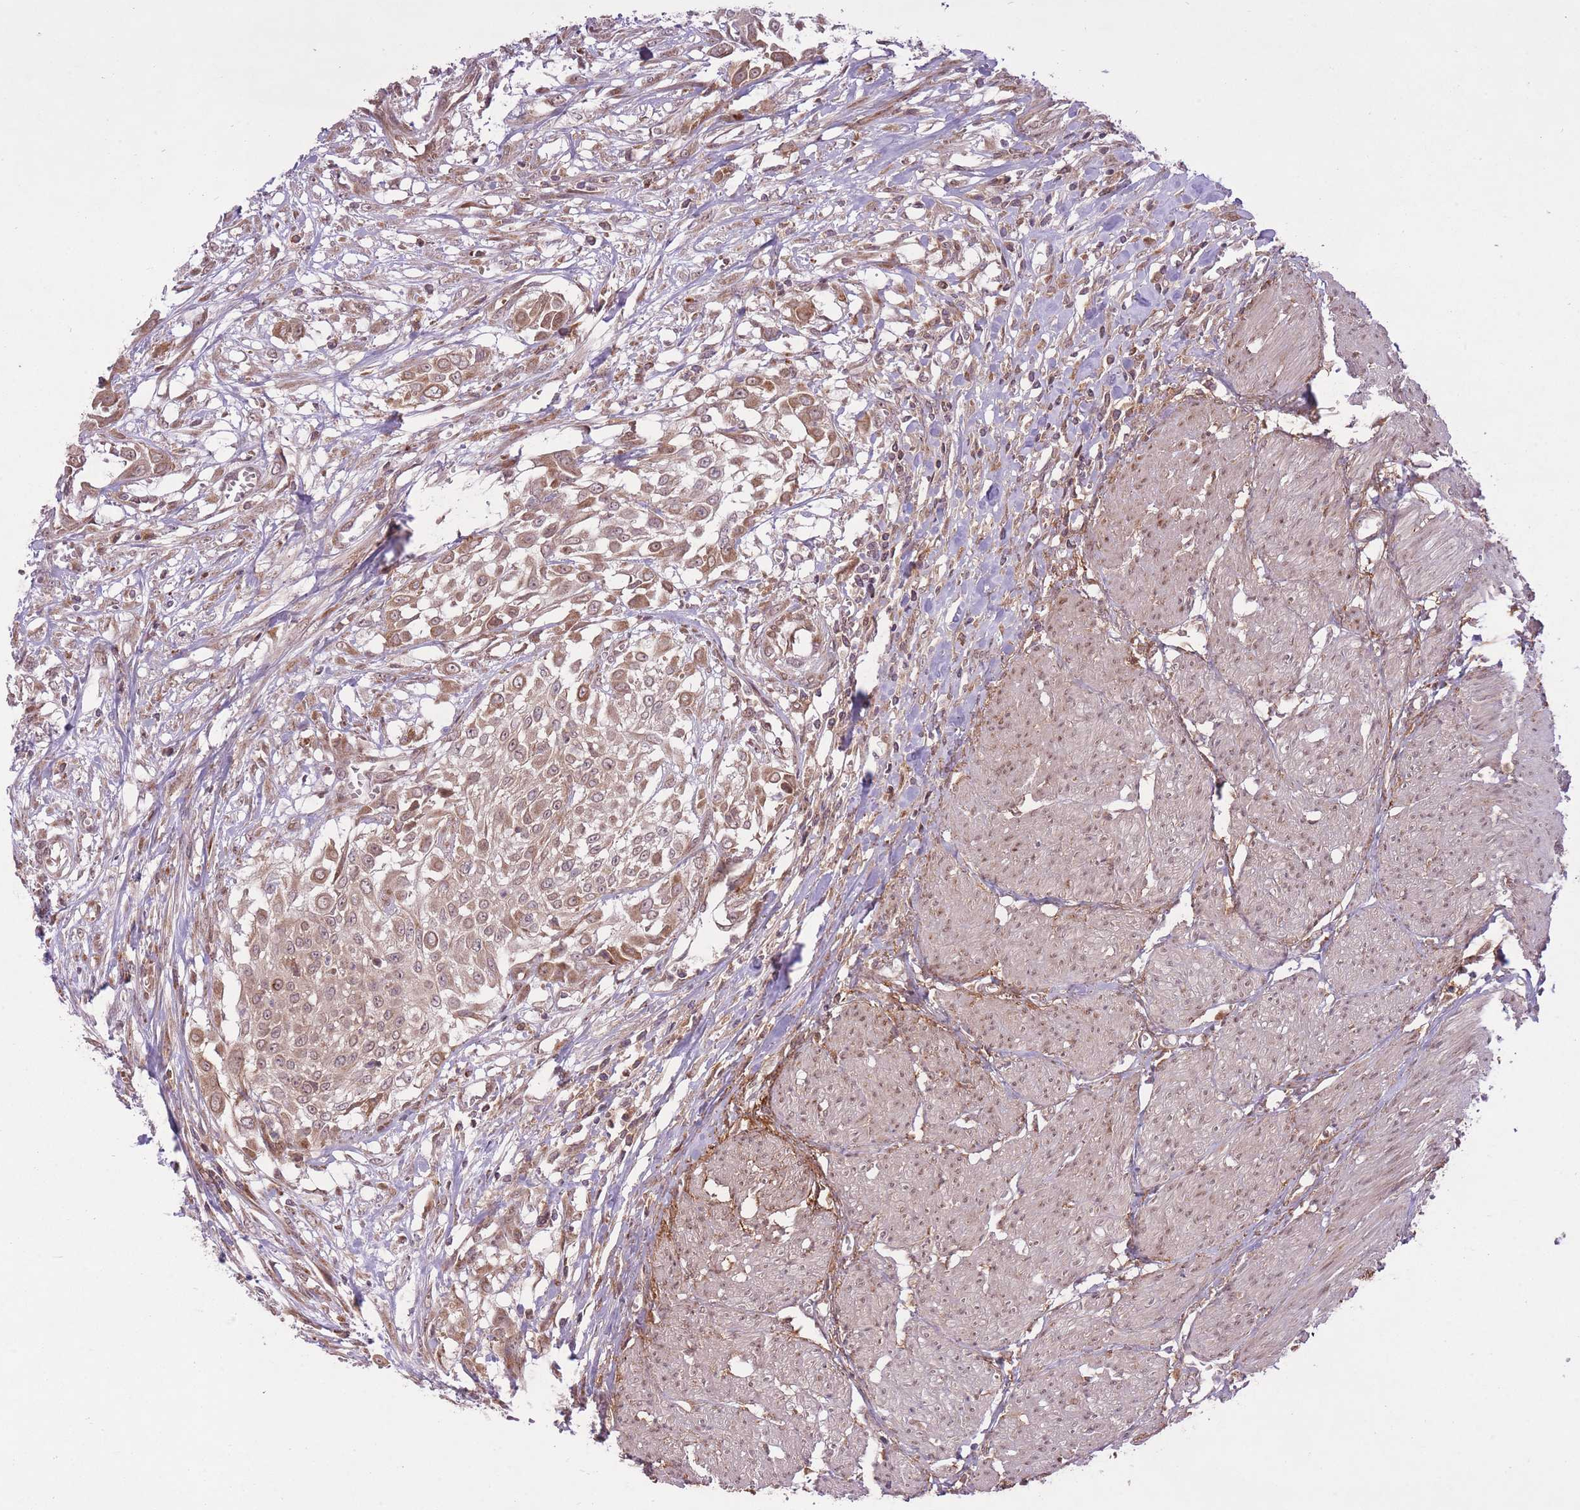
{"staining": {"intensity": "moderate", "quantity": ">75%", "location": "cytoplasmic/membranous,nuclear"}, "tissue": "urothelial cancer", "cell_type": "Tumor cells", "image_type": "cancer", "snomed": [{"axis": "morphology", "description": "Urothelial carcinoma, High grade"}, {"axis": "topography", "description": "Urinary bladder"}], "caption": "Human urothelial cancer stained with a brown dye shows moderate cytoplasmic/membranous and nuclear positive positivity in about >75% of tumor cells.", "gene": "ZNF391", "patient": {"sex": "male", "age": 57}}